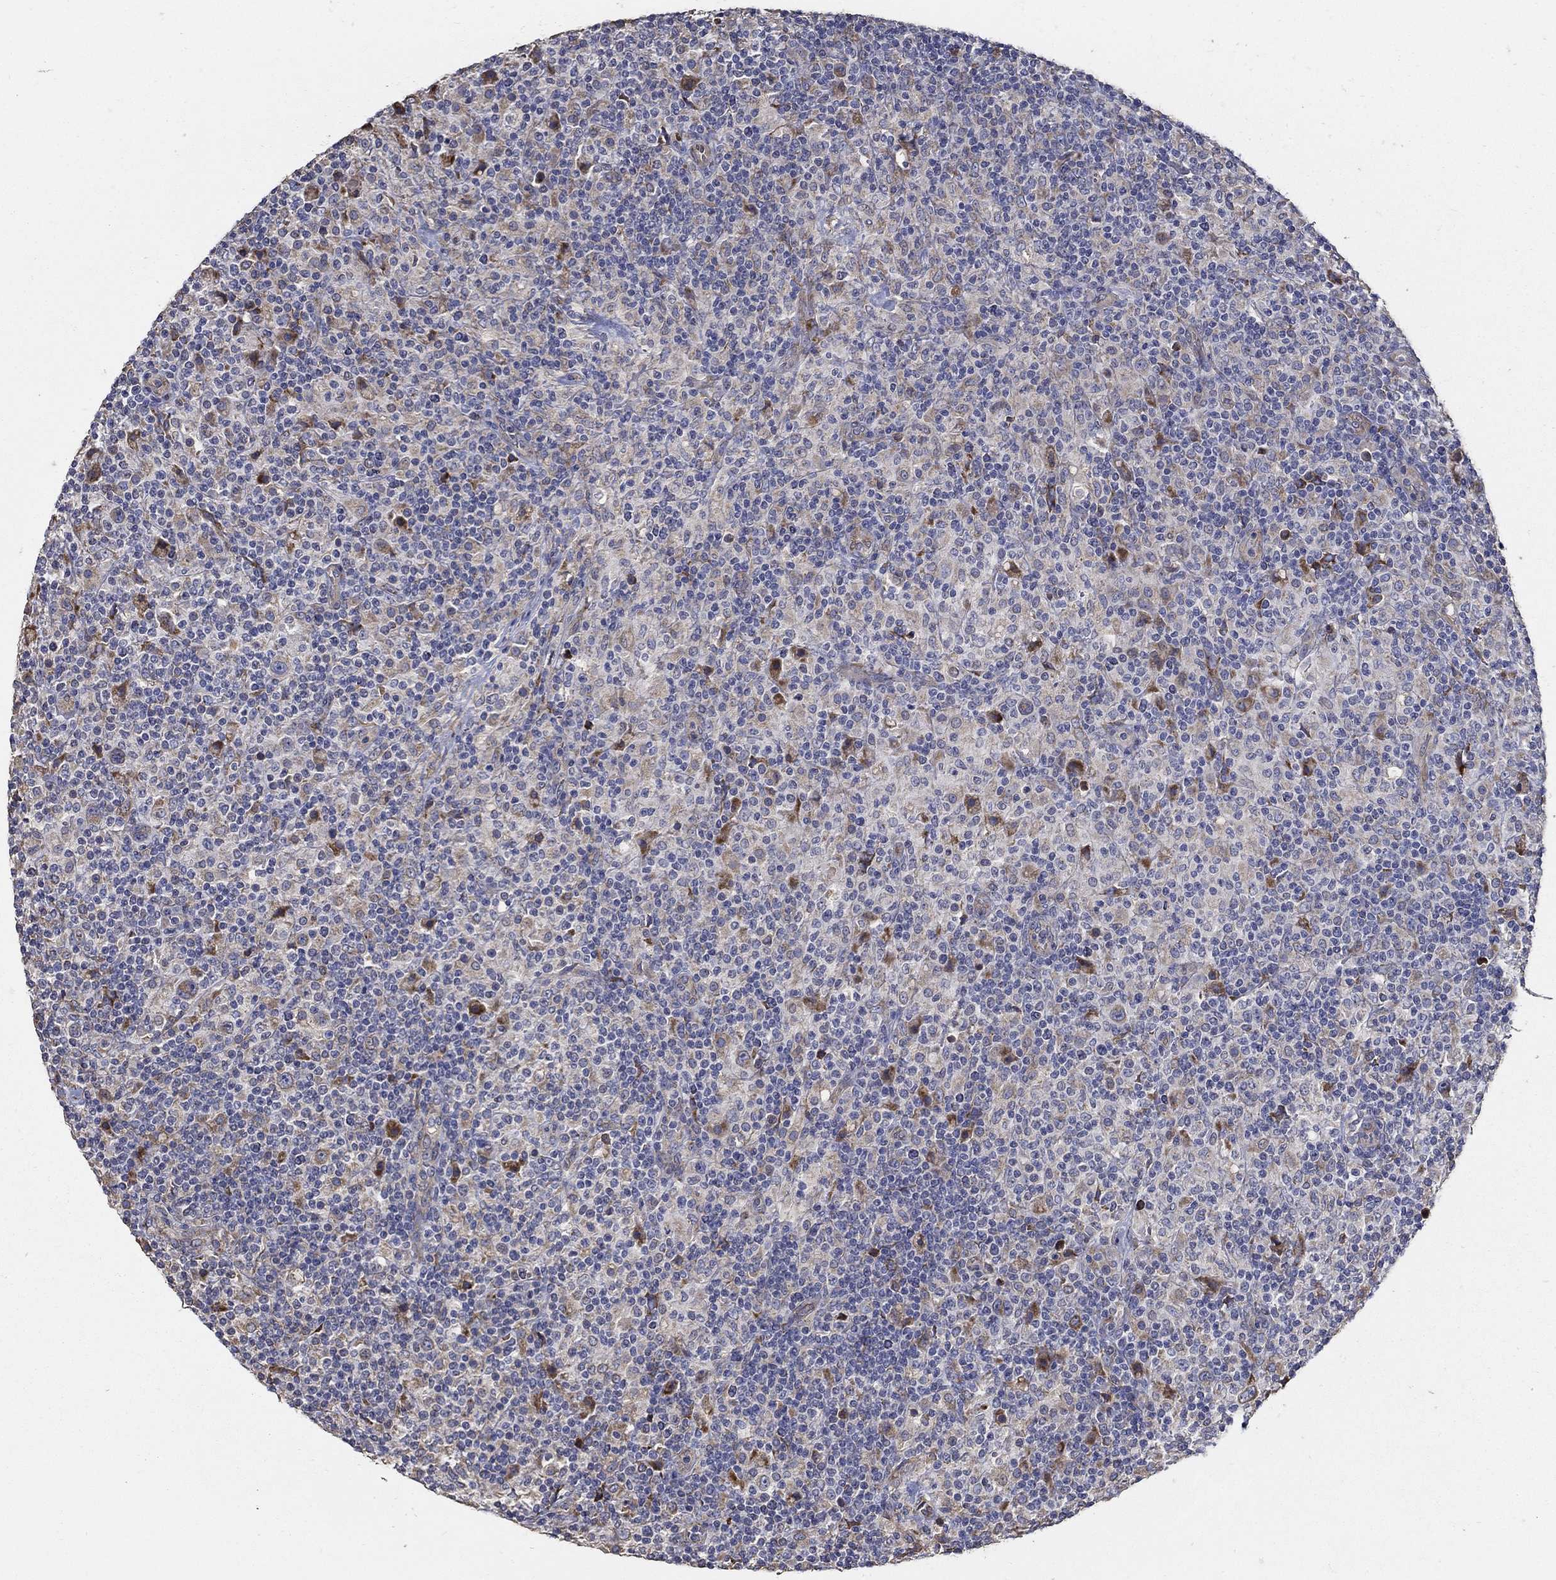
{"staining": {"intensity": "moderate", "quantity": "25%-75%", "location": "cytoplasmic/membranous"}, "tissue": "lymphoma", "cell_type": "Tumor cells", "image_type": "cancer", "snomed": [{"axis": "morphology", "description": "Hodgkin's disease, NOS"}, {"axis": "topography", "description": "Lymph node"}], "caption": "The histopathology image shows a brown stain indicating the presence of a protein in the cytoplasmic/membranous of tumor cells in lymphoma.", "gene": "EMILIN3", "patient": {"sex": "male", "age": 70}}